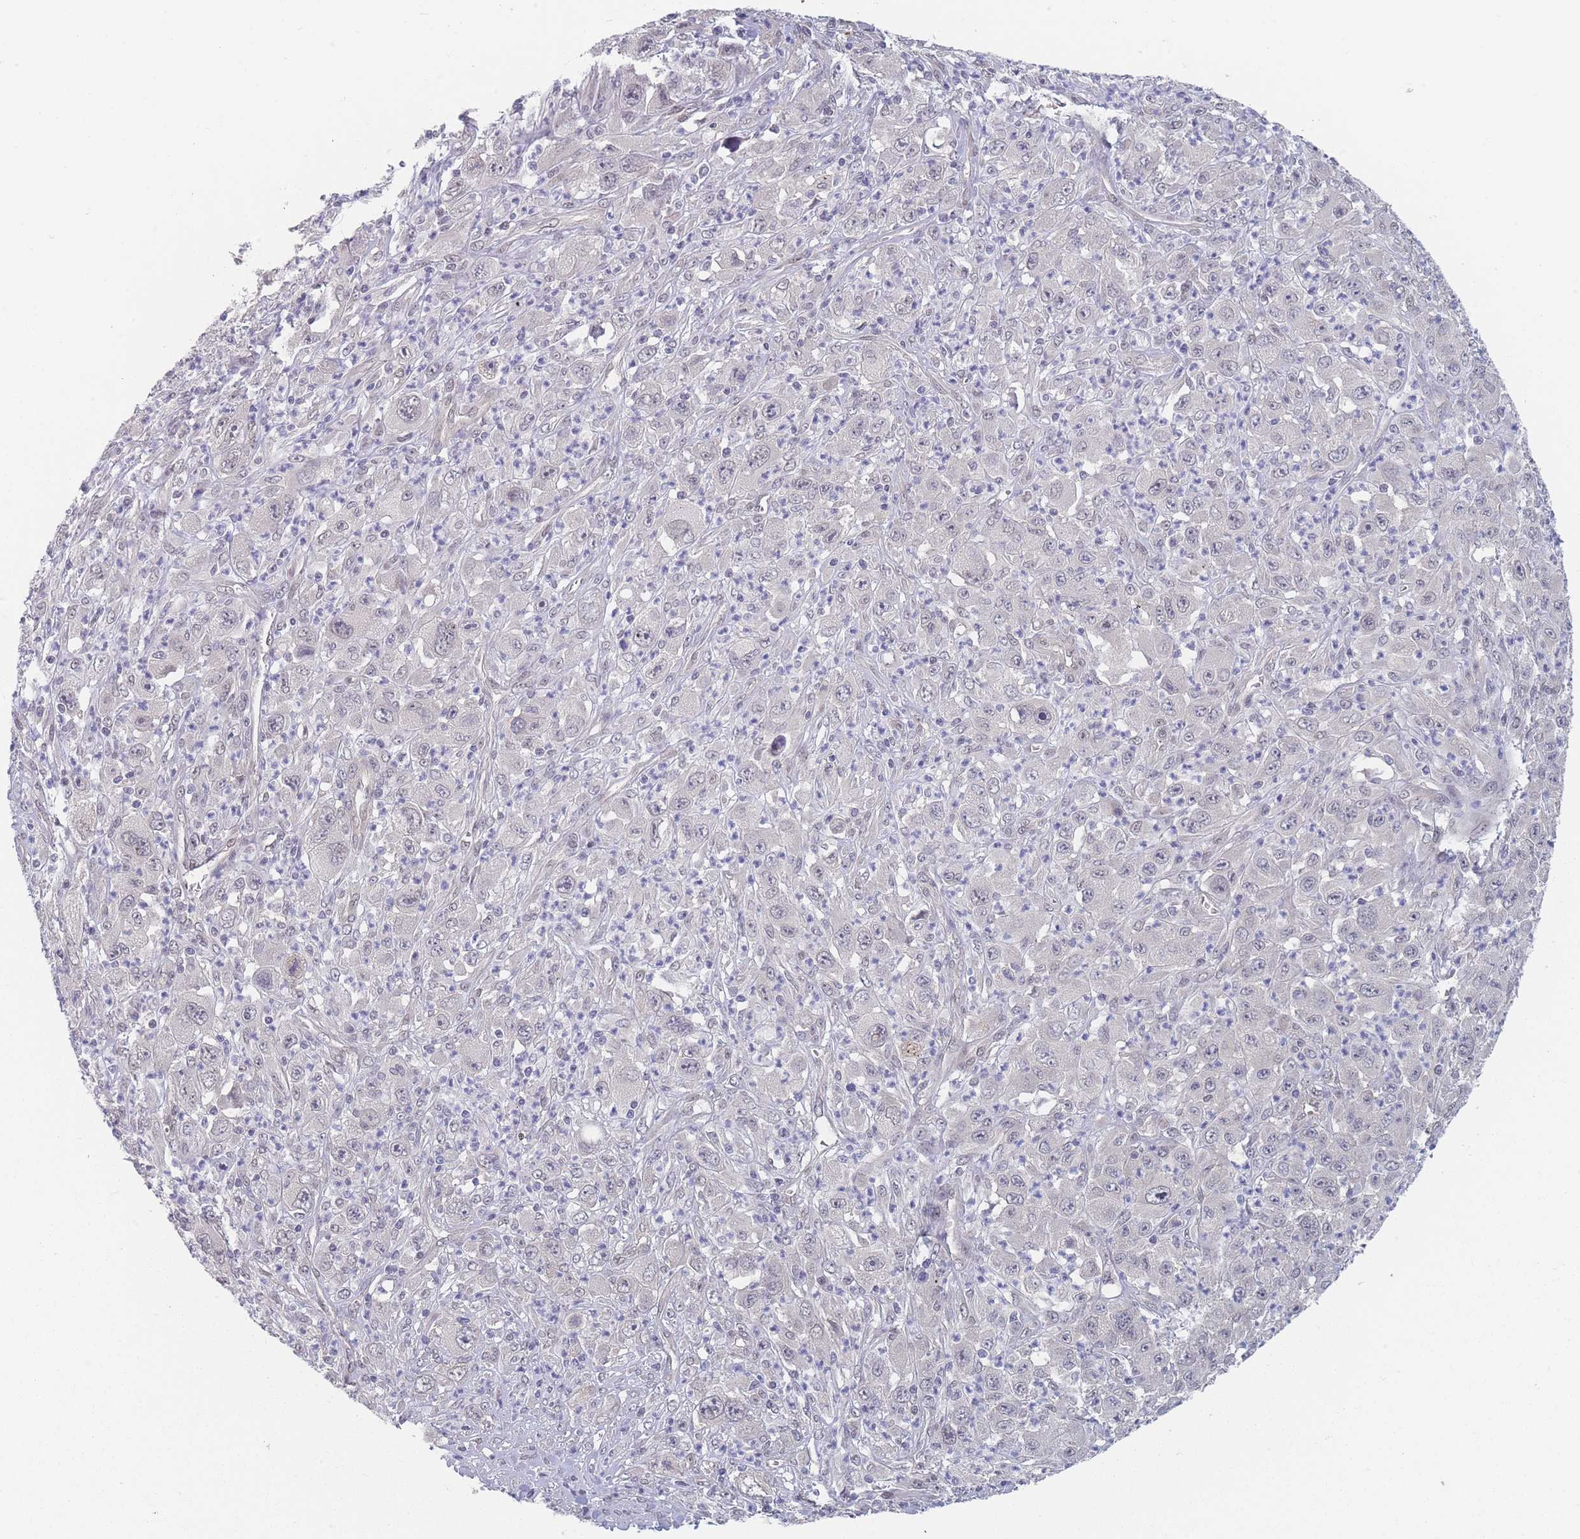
{"staining": {"intensity": "moderate", "quantity": "<25%", "location": "nuclear"}, "tissue": "melanoma", "cell_type": "Tumor cells", "image_type": "cancer", "snomed": [{"axis": "morphology", "description": "Malignant melanoma, Metastatic site"}, {"axis": "topography", "description": "Skin"}], "caption": "Malignant melanoma (metastatic site) stained with IHC demonstrates moderate nuclear staining in approximately <25% of tumor cells. The protein of interest is stained brown, and the nuclei are stained in blue (DAB (3,3'-diaminobenzidine) IHC with brightfield microscopy, high magnification).", "gene": "ANKRD10", "patient": {"sex": "female", "age": 56}}